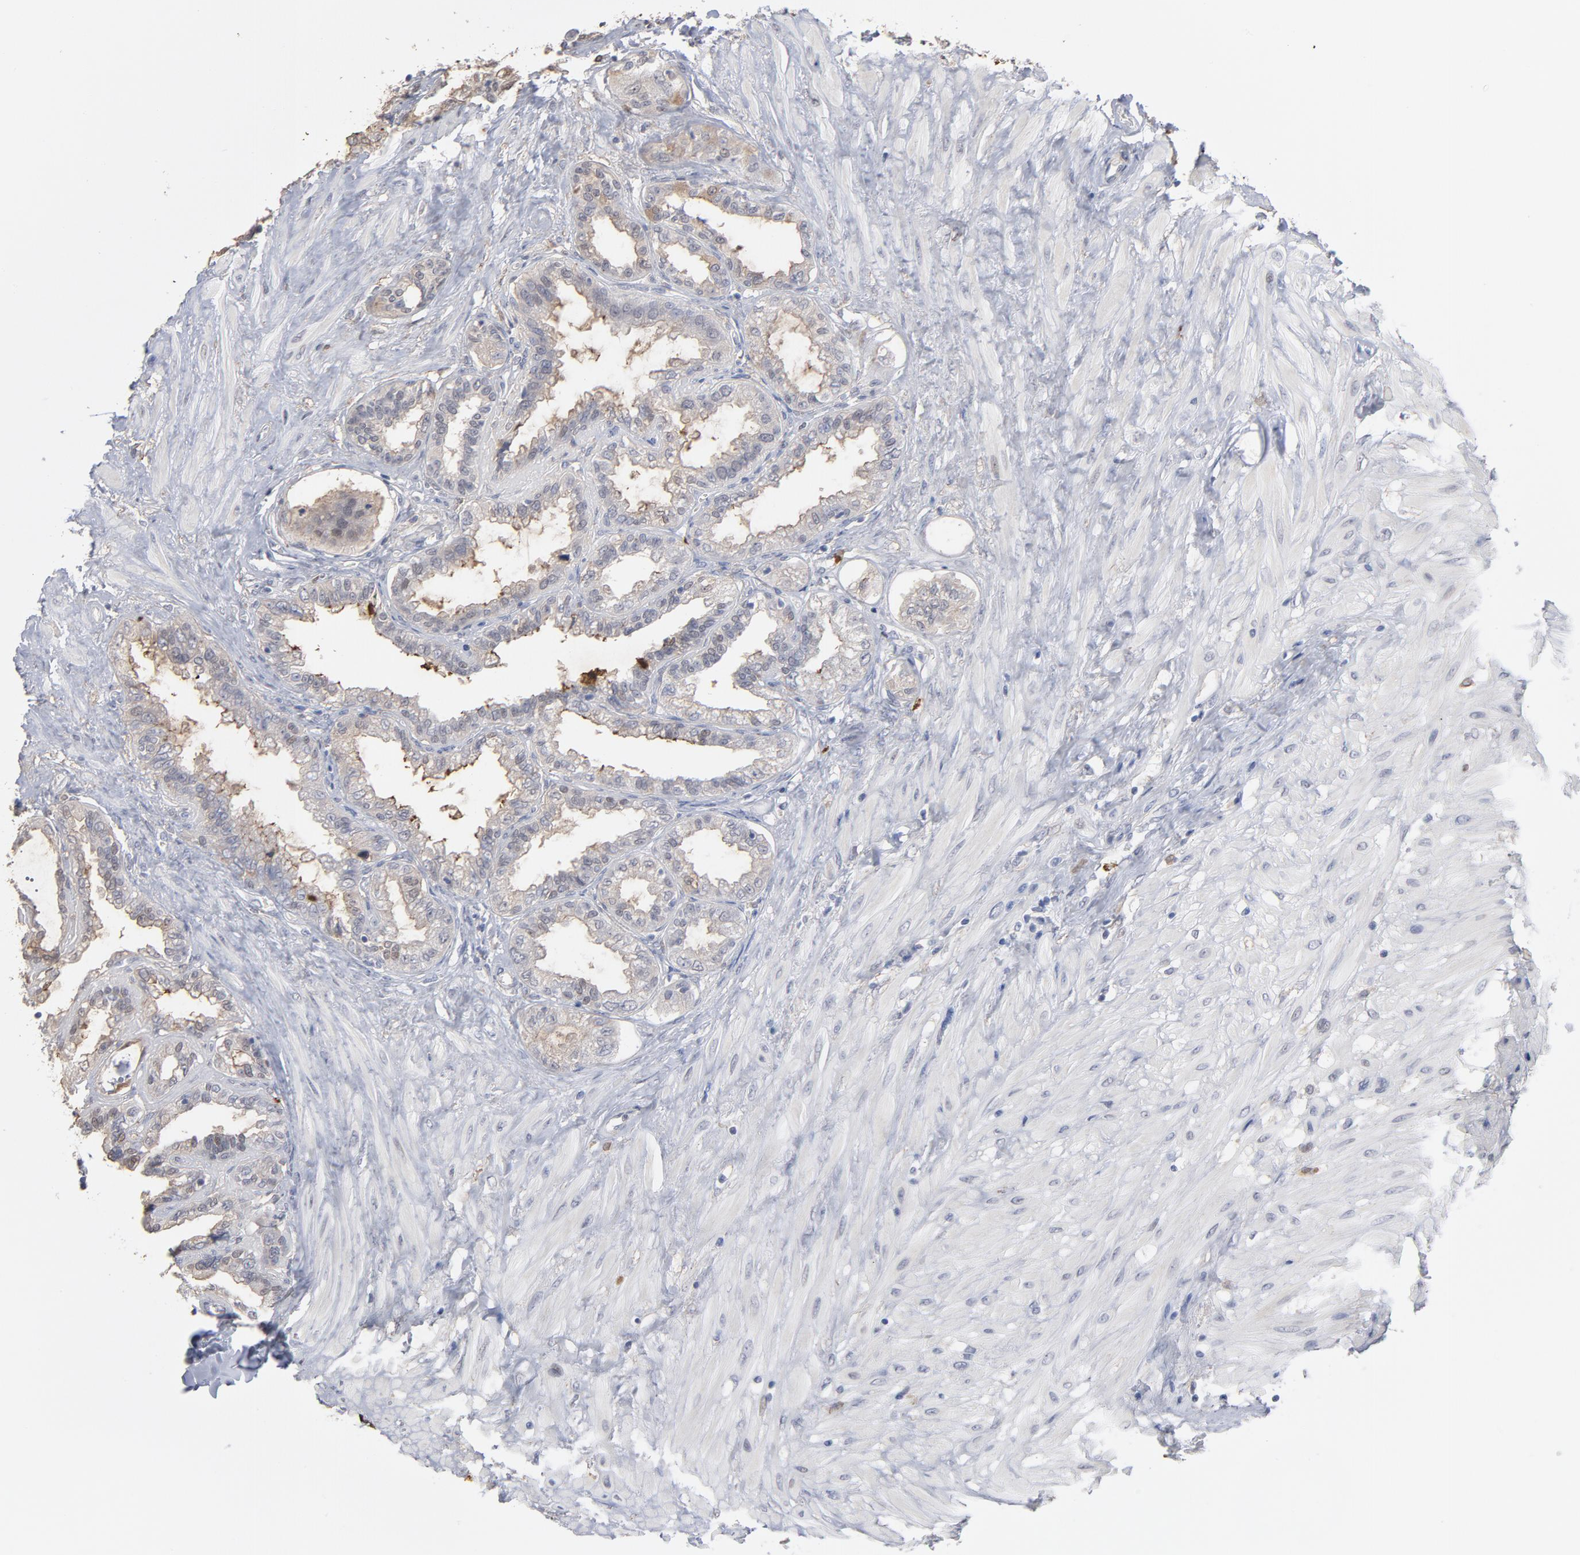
{"staining": {"intensity": "moderate", "quantity": ">75%", "location": "cytoplasmic/membranous,nuclear"}, "tissue": "seminal vesicle", "cell_type": "Glandular cells", "image_type": "normal", "snomed": [{"axis": "morphology", "description": "Normal tissue, NOS"}, {"axis": "morphology", "description": "Inflammation, NOS"}, {"axis": "topography", "description": "Urinary bladder"}, {"axis": "topography", "description": "Prostate"}, {"axis": "topography", "description": "Seminal veicle"}], "caption": "This is an image of IHC staining of unremarkable seminal vesicle, which shows moderate positivity in the cytoplasmic/membranous,nuclear of glandular cells.", "gene": "PNMA1", "patient": {"sex": "male", "age": 82}}